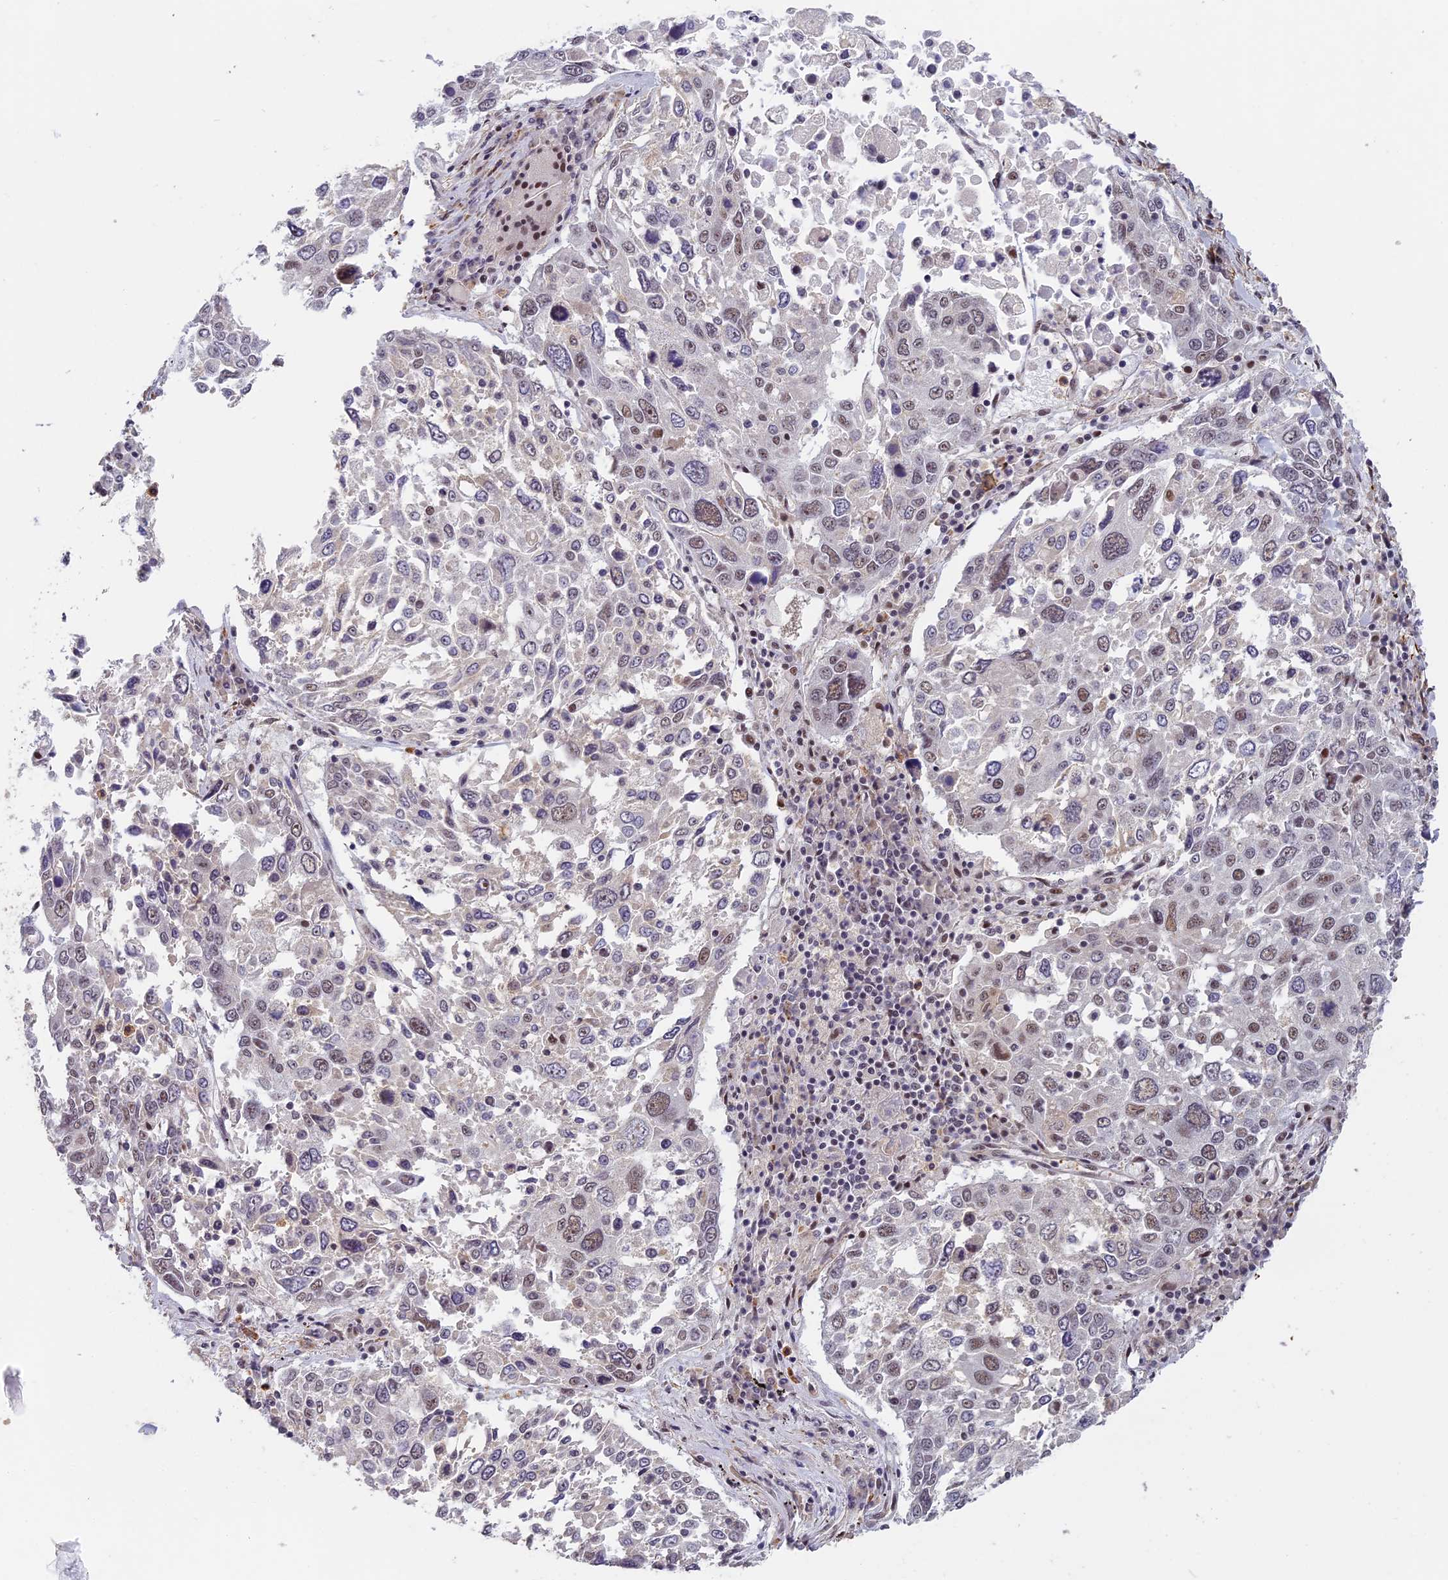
{"staining": {"intensity": "weak", "quantity": "<25%", "location": "nuclear"}, "tissue": "lung cancer", "cell_type": "Tumor cells", "image_type": "cancer", "snomed": [{"axis": "morphology", "description": "Squamous cell carcinoma, NOS"}, {"axis": "topography", "description": "Lung"}], "caption": "High magnification brightfield microscopy of lung squamous cell carcinoma stained with DAB (brown) and counterstained with hematoxylin (blue): tumor cells show no significant staining.", "gene": "MORF4L1", "patient": {"sex": "male", "age": 65}}